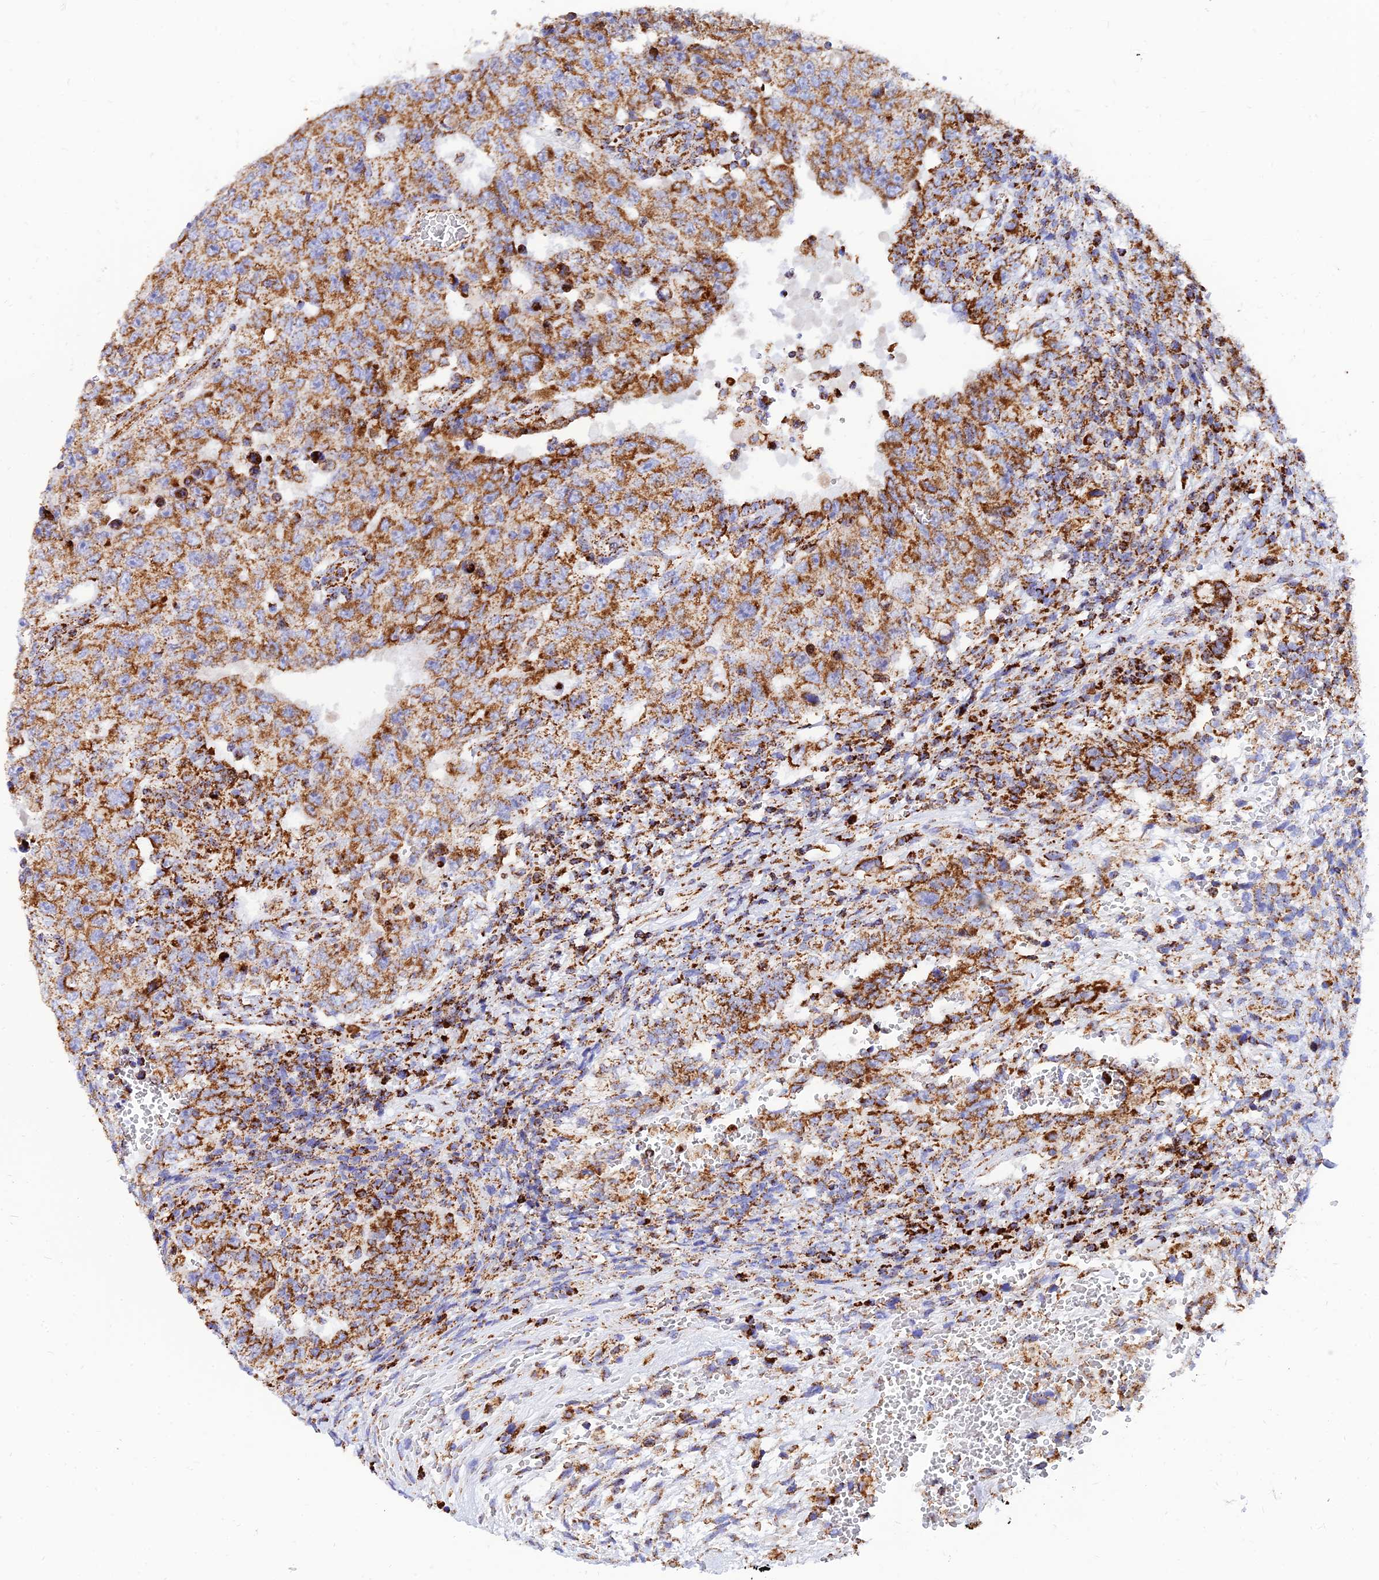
{"staining": {"intensity": "moderate", "quantity": ">75%", "location": "cytoplasmic/membranous"}, "tissue": "testis cancer", "cell_type": "Tumor cells", "image_type": "cancer", "snomed": [{"axis": "morphology", "description": "Carcinoma, Embryonal, NOS"}, {"axis": "topography", "description": "Testis"}], "caption": "Immunohistochemistry staining of testis cancer (embryonal carcinoma), which shows medium levels of moderate cytoplasmic/membranous staining in about >75% of tumor cells indicating moderate cytoplasmic/membranous protein positivity. The staining was performed using DAB (brown) for protein detection and nuclei were counterstained in hematoxylin (blue).", "gene": "NDUFB6", "patient": {"sex": "male", "age": 26}}